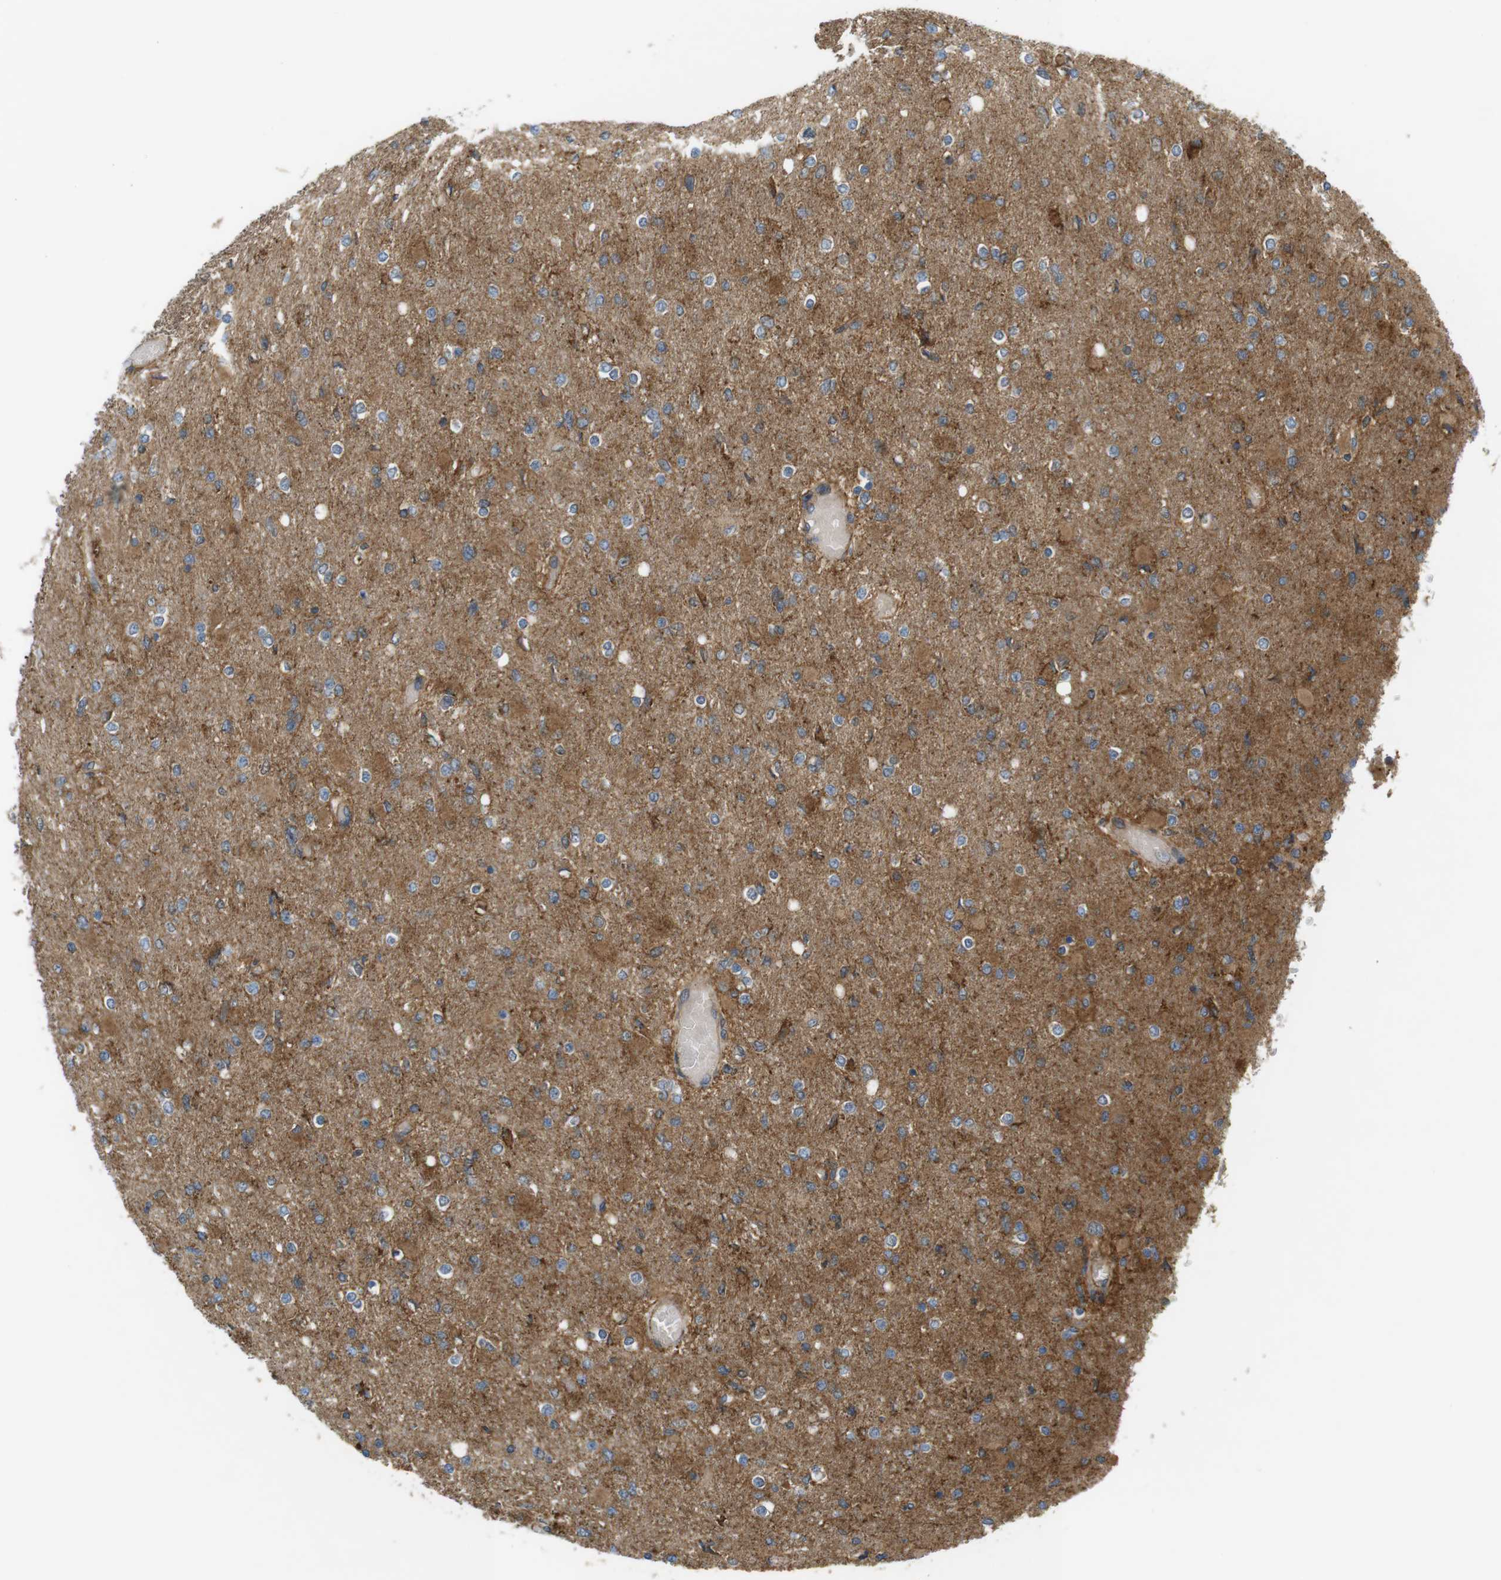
{"staining": {"intensity": "weak", "quantity": "25%-75%", "location": "cytoplasmic/membranous"}, "tissue": "glioma", "cell_type": "Tumor cells", "image_type": "cancer", "snomed": [{"axis": "morphology", "description": "Glioma, malignant, High grade"}, {"axis": "topography", "description": "Cerebral cortex"}], "caption": "Glioma stained with a protein marker demonstrates weak staining in tumor cells.", "gene": "DDAH2", "patient": {"sex": "female", "age": 36}}